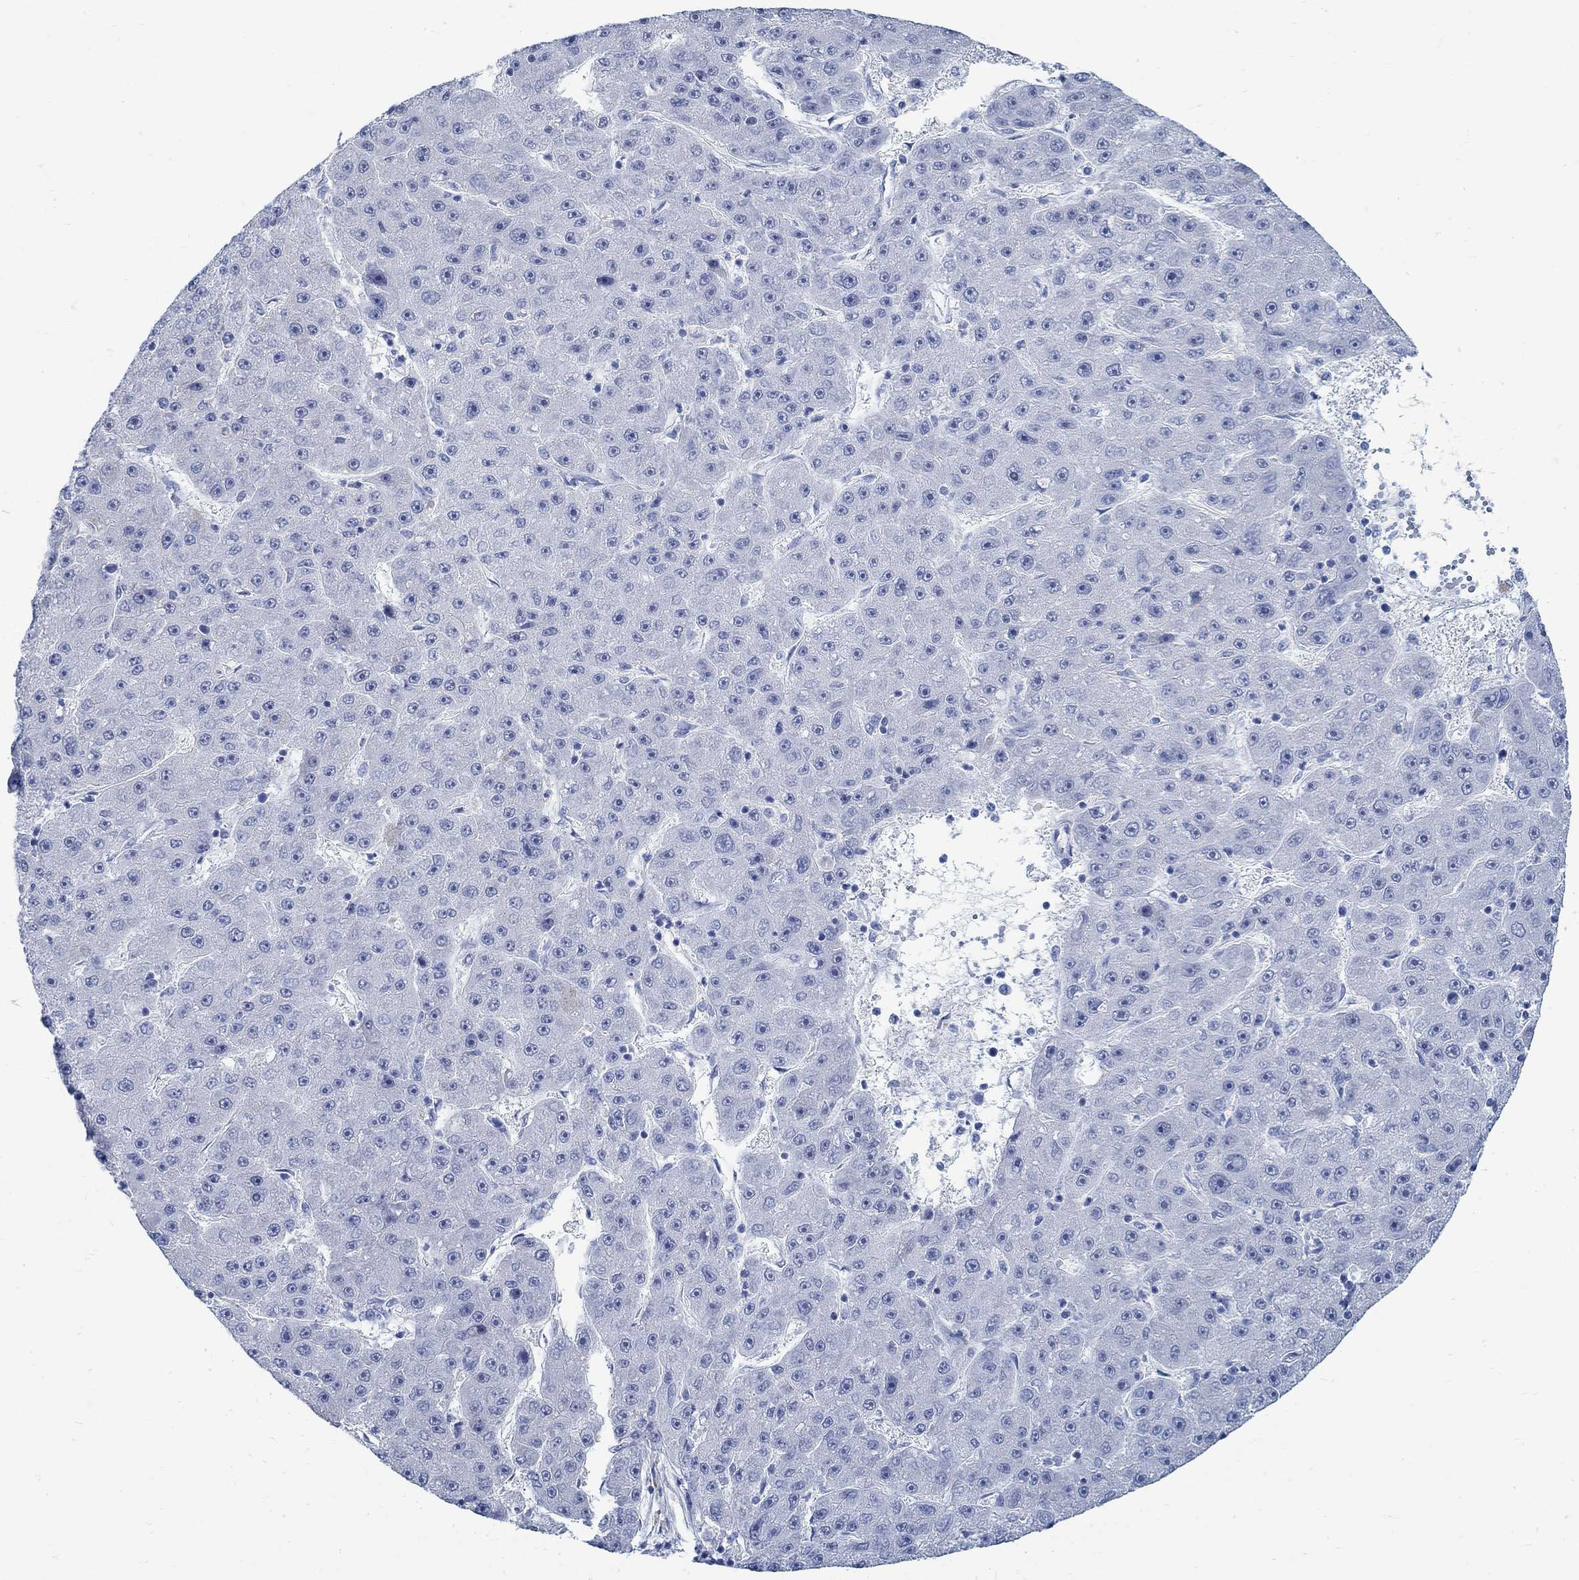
{"staining": {"intensity": "negative", "quantity": "none", "location": "none"}, "tissue": "liver cancer", "cell_type": "Tumor cells", "image_type": "cancer", "snomed": [{"axis": "morphology", "description": "Carcinoma, Hepatocellular, NOS"}, {"axis": "topography", "description": "Liver"}], "caption": "DAB (3,3'-diaminobenzidine) immunohistochemical staining of human liver cancer (hepatocellular carcinoma) shows no significant expression in tumor cells.", "gene": "RBM20", "patient": {"sex": "male", "age": 67}}